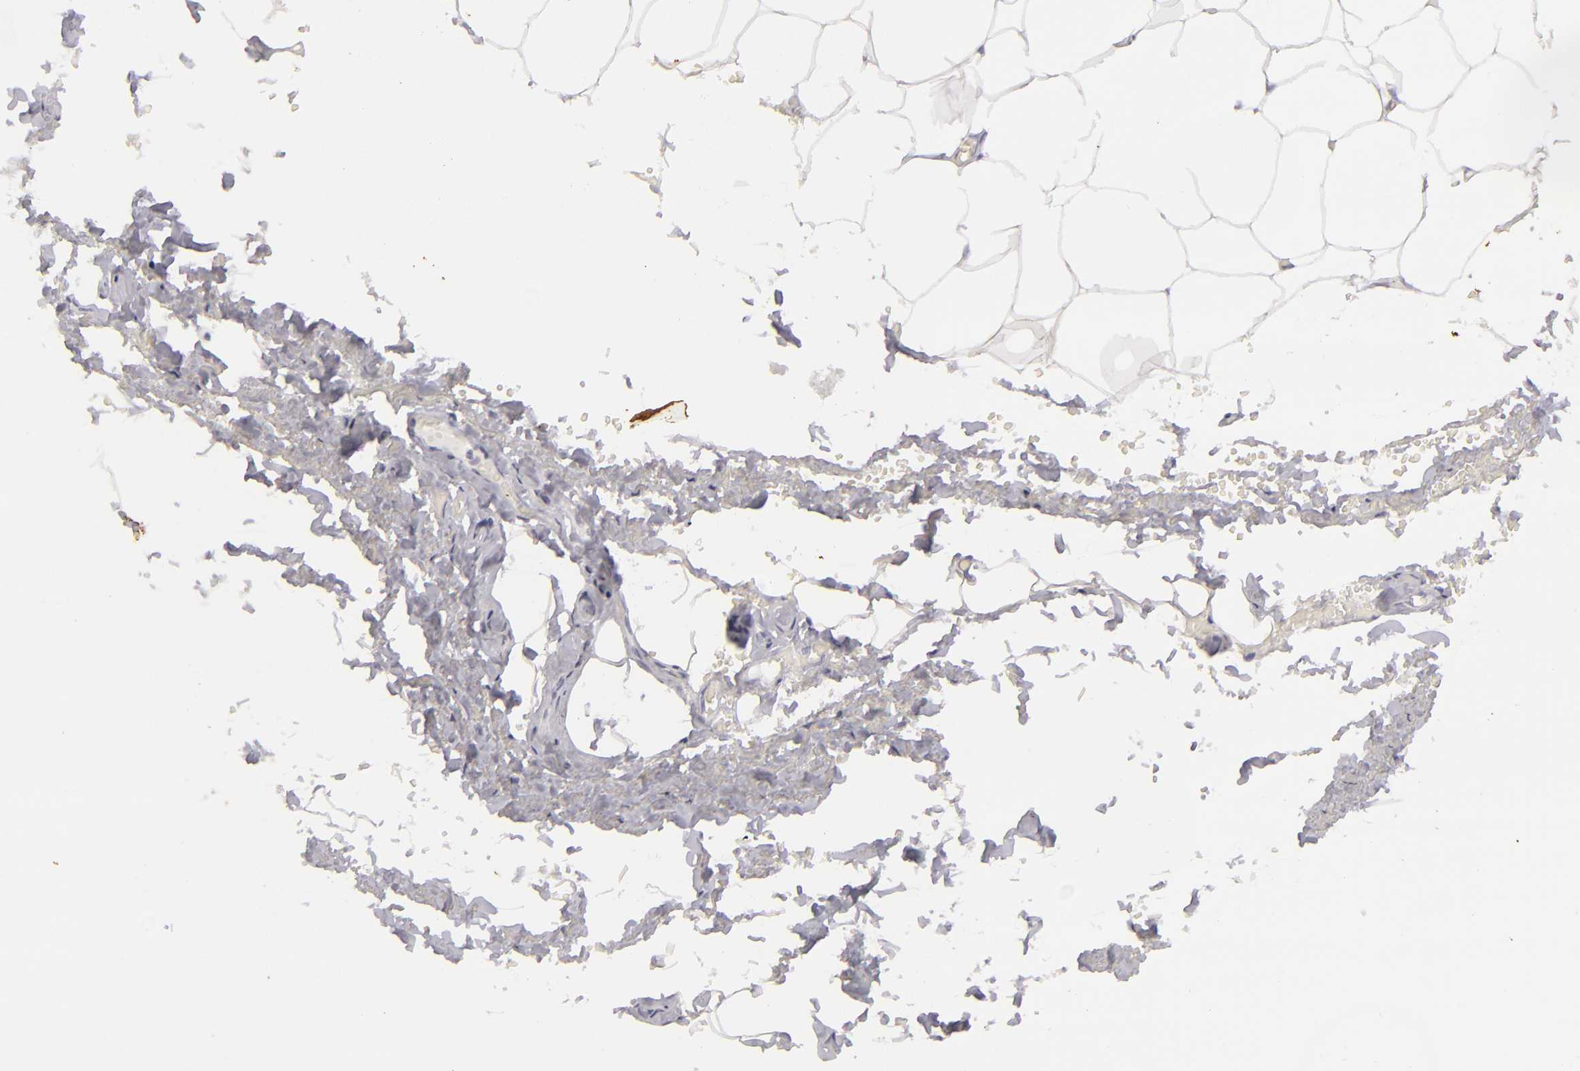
{"staining": {"intensity": "negative", "quantity": "none", "location": "none"}, "tissue": "adipose tissue", "cell_type": "Adipocytes", "image_type": "normal", "snomed": [{"axis": "morphology", "description": "Normal tissue, NOS"}, {"axis": "topography", "description": "Soft tissue"}, {"axis": "topography", "description": "Peripheral nerve tissue"}], "caption": "Human adipose tissue stained for a protein using IHC shows no staining in adipocytes.", "gene": "KRT1", "patient": {"sex": "female", "age": 68}}